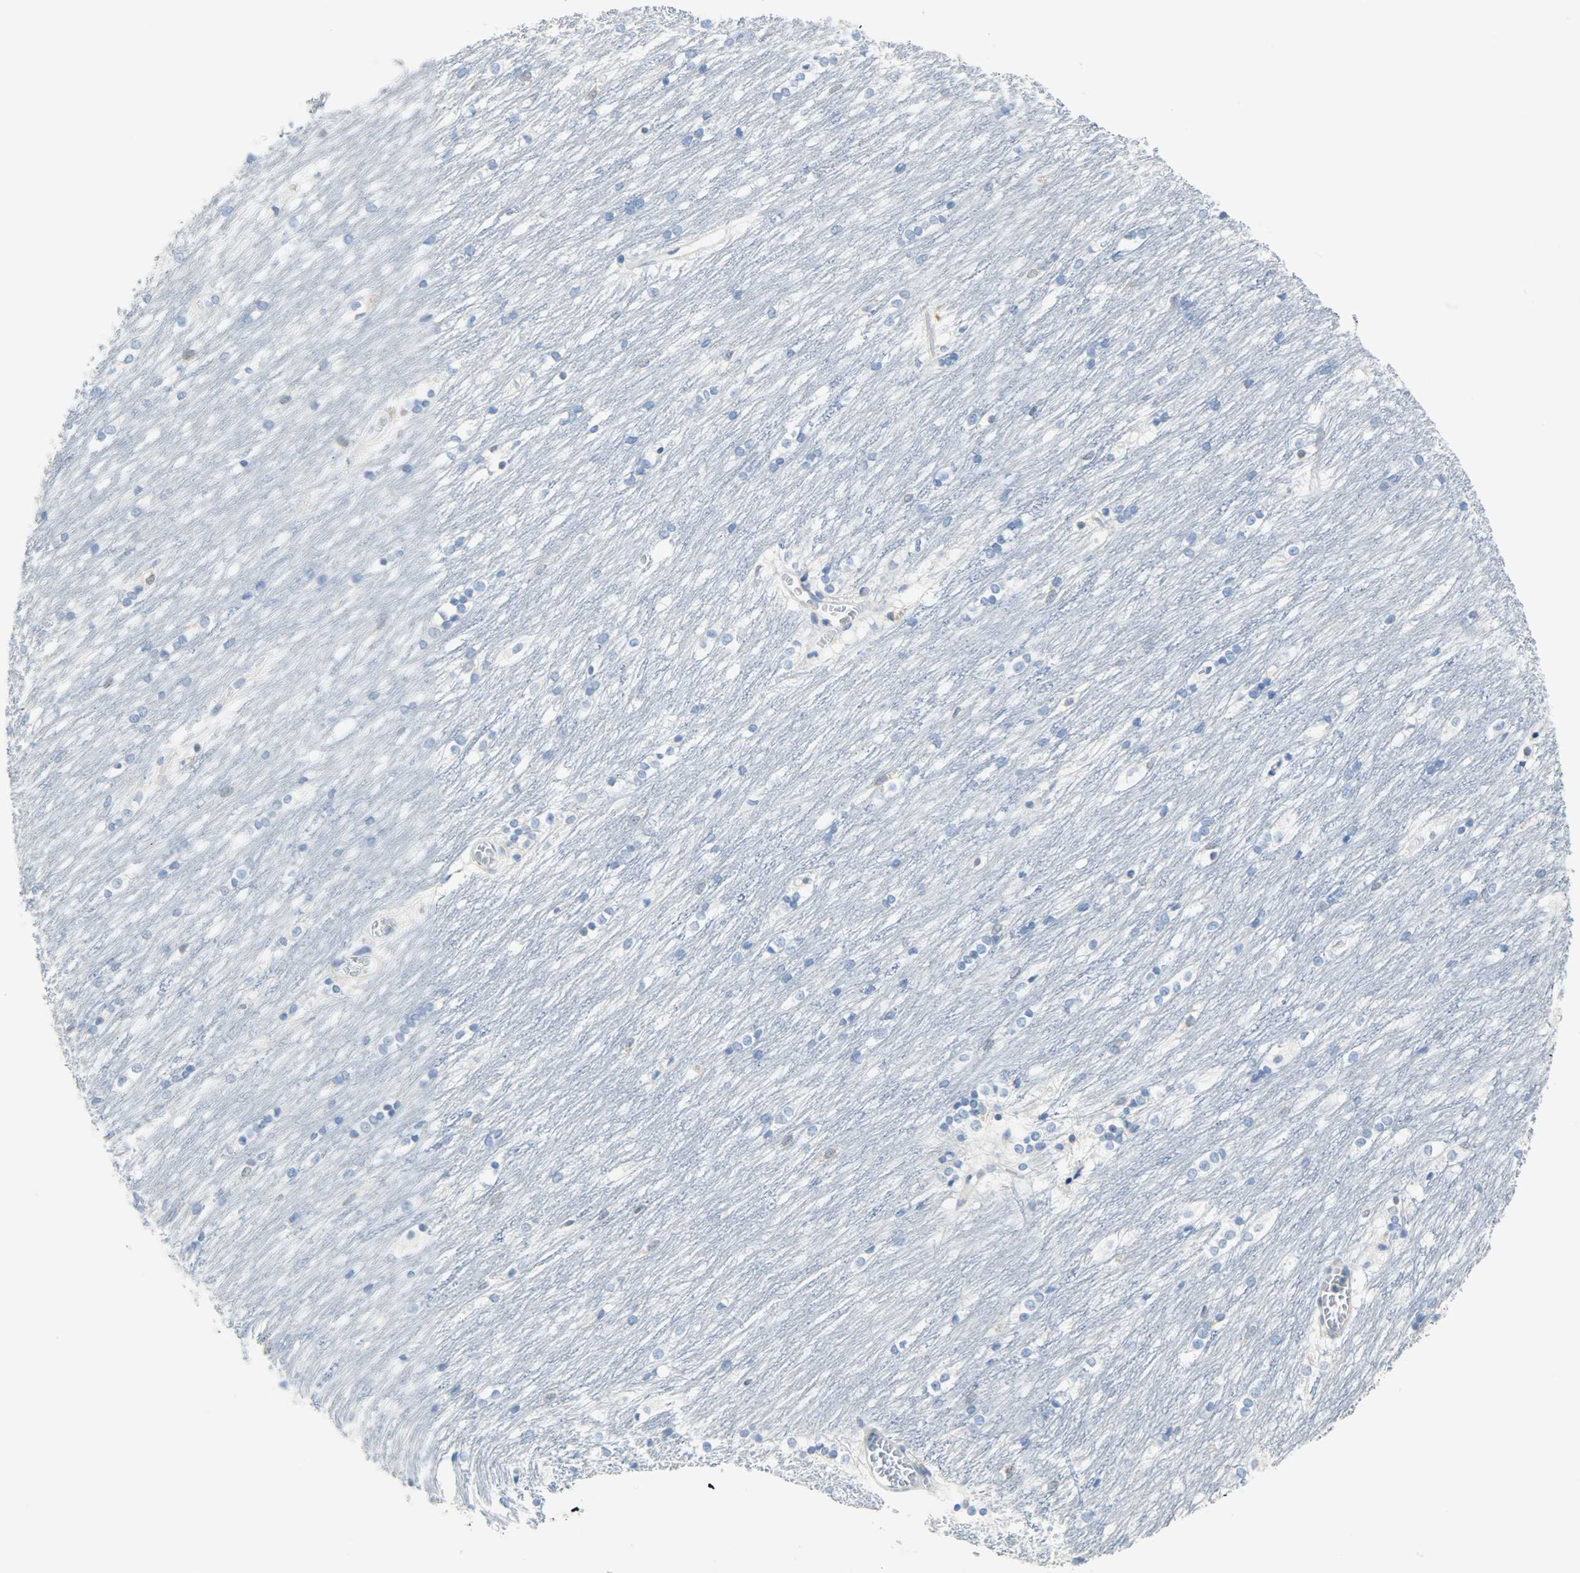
{"staining": {"intensity": "negative", "quantity": "none", "location": "none"}, "tissue": "caudate", "cell_type": "Glial cells", "image_type": "normal", "snomed": [{"axis": "morphology", "description": "Normal tissue, NOS"}, {"axis": "topography", "description": "Lateral ventricle wall"}], "caption": "Immunohistochemical staining of normal caudate demonstrates no significant staining in glial cells. Nuclei are stained in blue.", "gene": "EIF4EBP1", "patient": {"sex": "female", "age": 19}}